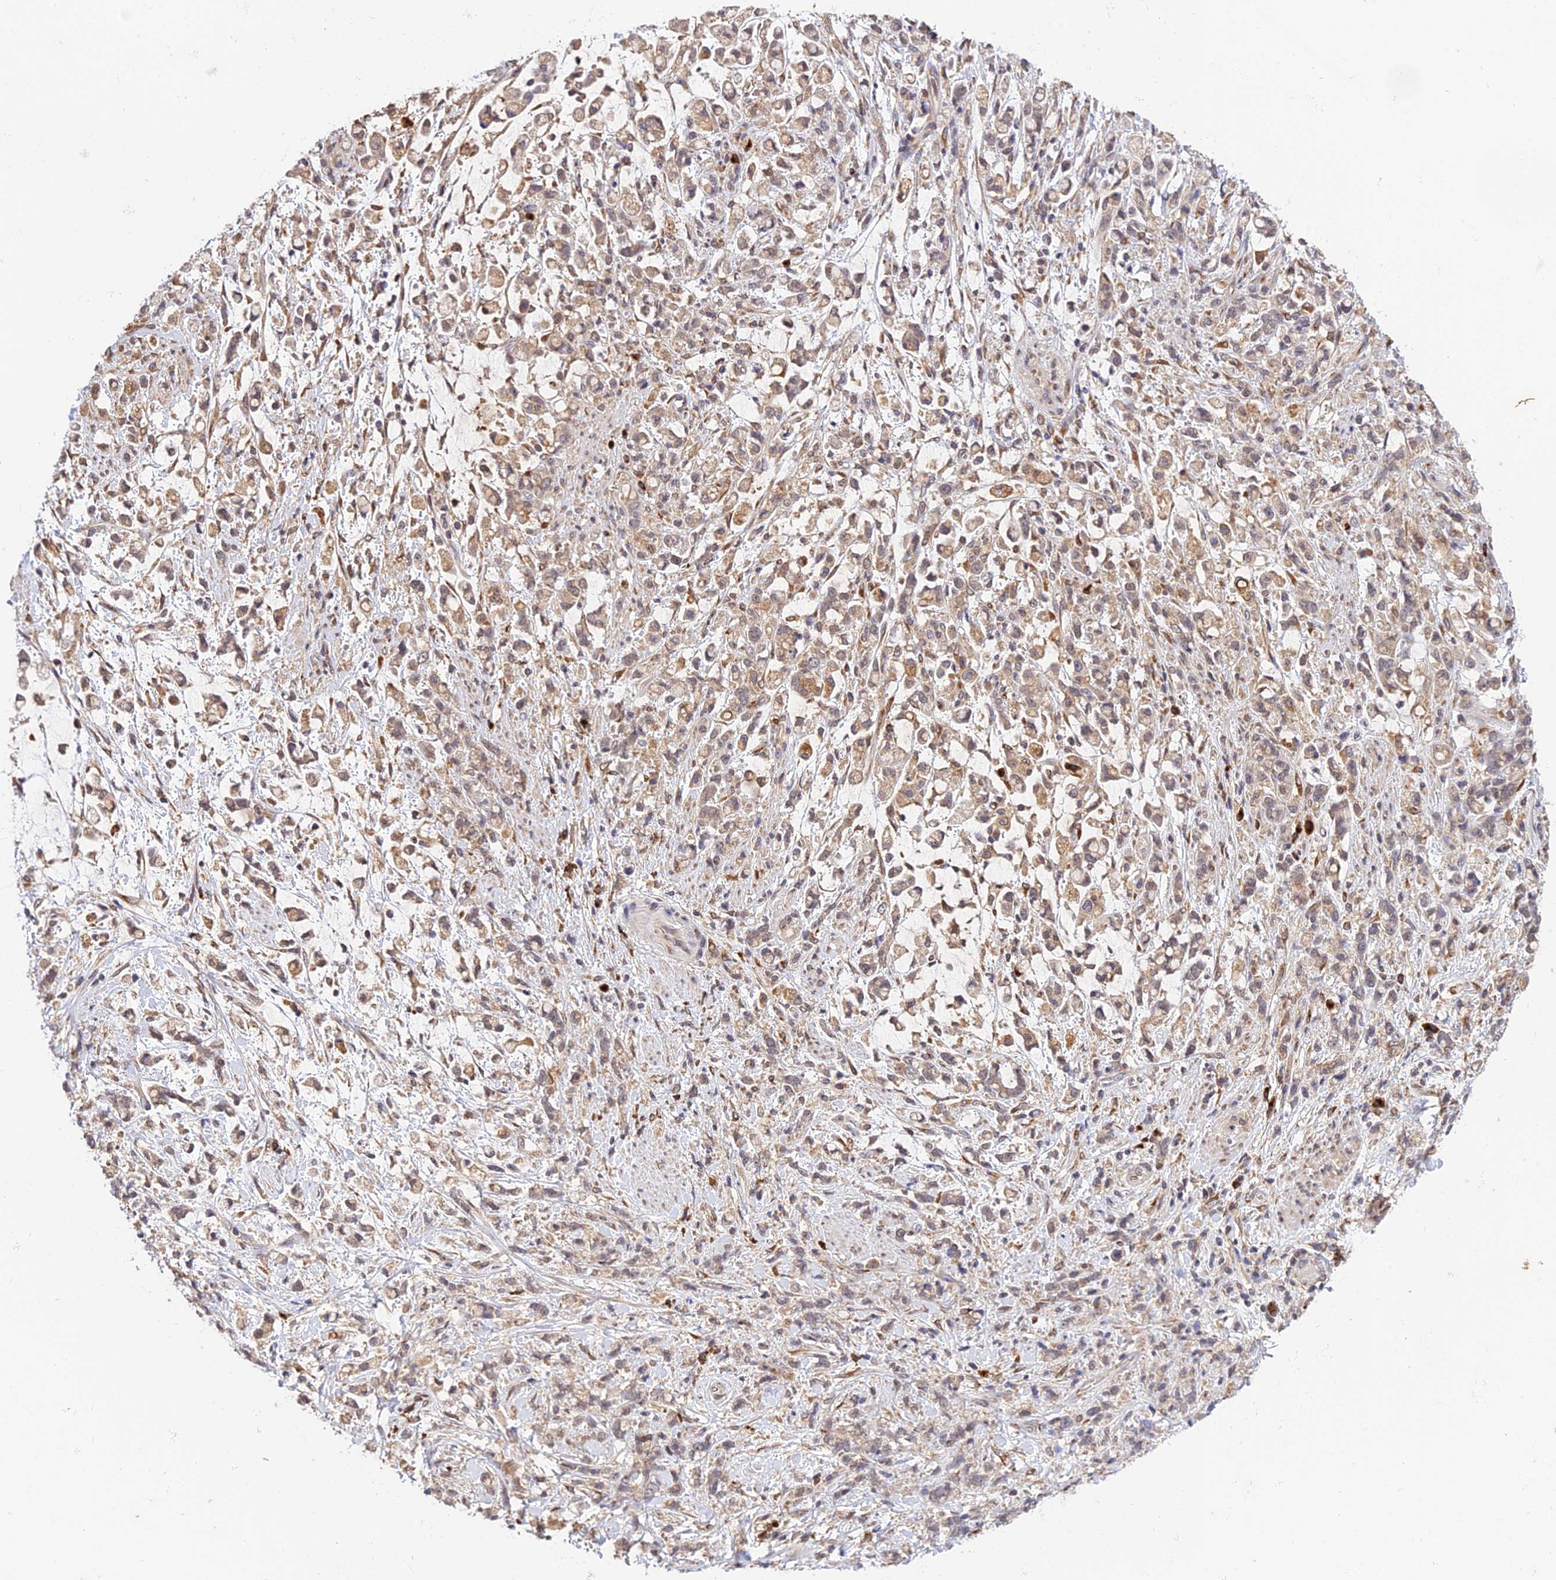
{"staining": {"intensity": "moderate", "quantity": ">75%", "location": "cytoplasmic/membranous"}, "tissue": "stomach cancer", "cell_type": "Tumor cells", "image_type": "cancer", "snomed": [{"axis": "morphology", "description": "Adenocarcinoma, NOS"}, {"axis": "topography", "description": "Stomach"}], "caption": "Tumor cells reveal medium levels of moderate cytoplasmic/membranous positivity in about >75% of cells in human stomach adenocarcinoma. (Stains: DAB in brown, nuclei in blue, Microscopy: brightfield microscopy at high magnification).", "gene": "SNX17", "patient": {"sex": "female", "age": 60}}